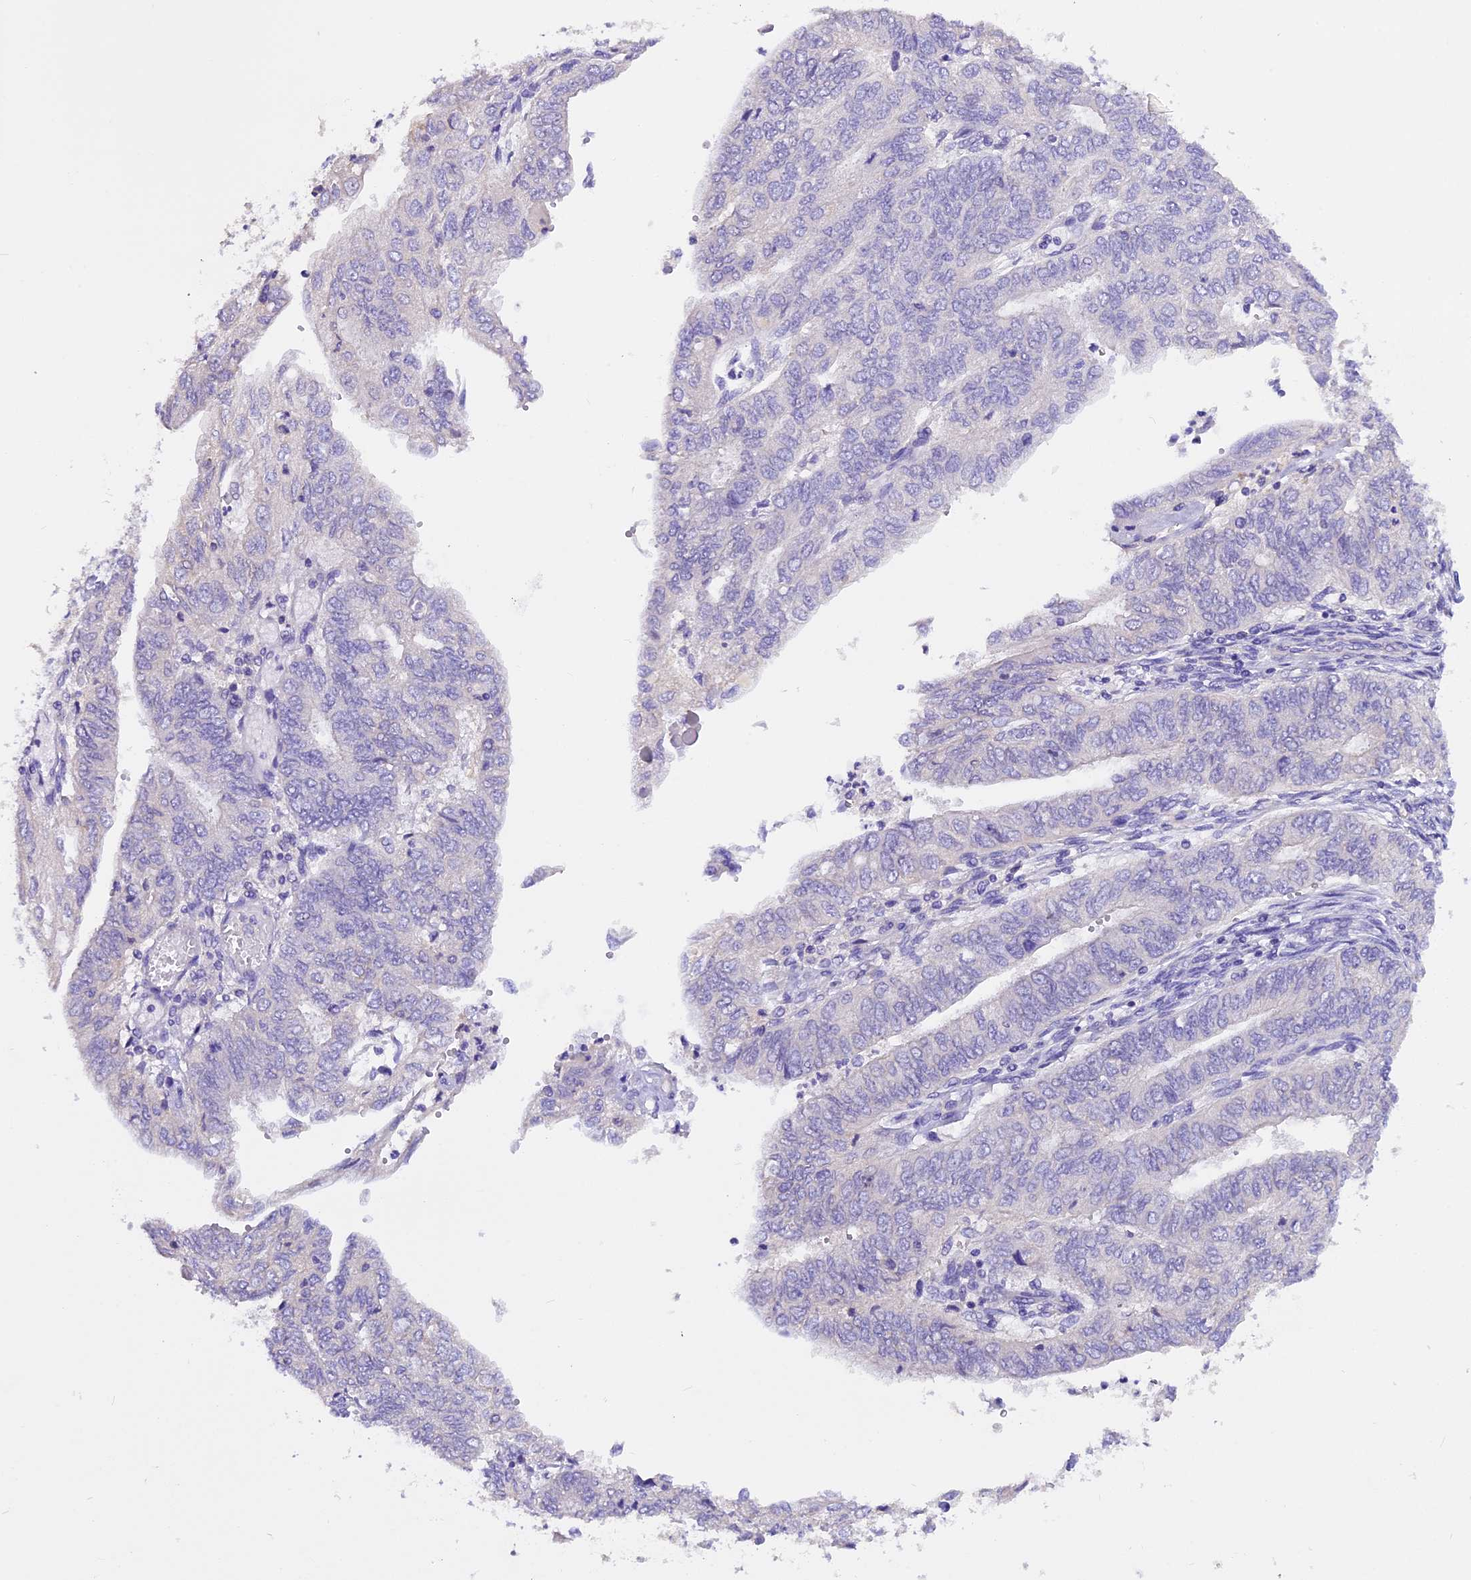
{"staining": {"intensity": "negative", "quantity": "none", "location": "none"}, "tissue": "endometrial cancer", "cell_type": "Tumor cells", "image_type": "cancer", "snomed": [{"axis": "morphology", "description": "Adenocarcinoma, NOS"}, {"axis": "topography", "description": "Endometrium"}], "caption": "The photomicrograph shows no staining of tumor cells in adenocarcinoma (endometrial). (Brightfield microscopy of DAB immunohistochemistry (IHC) at high magnification).", "gene": "AP3B2", "patient": {"sex": "female", "age": 68}}